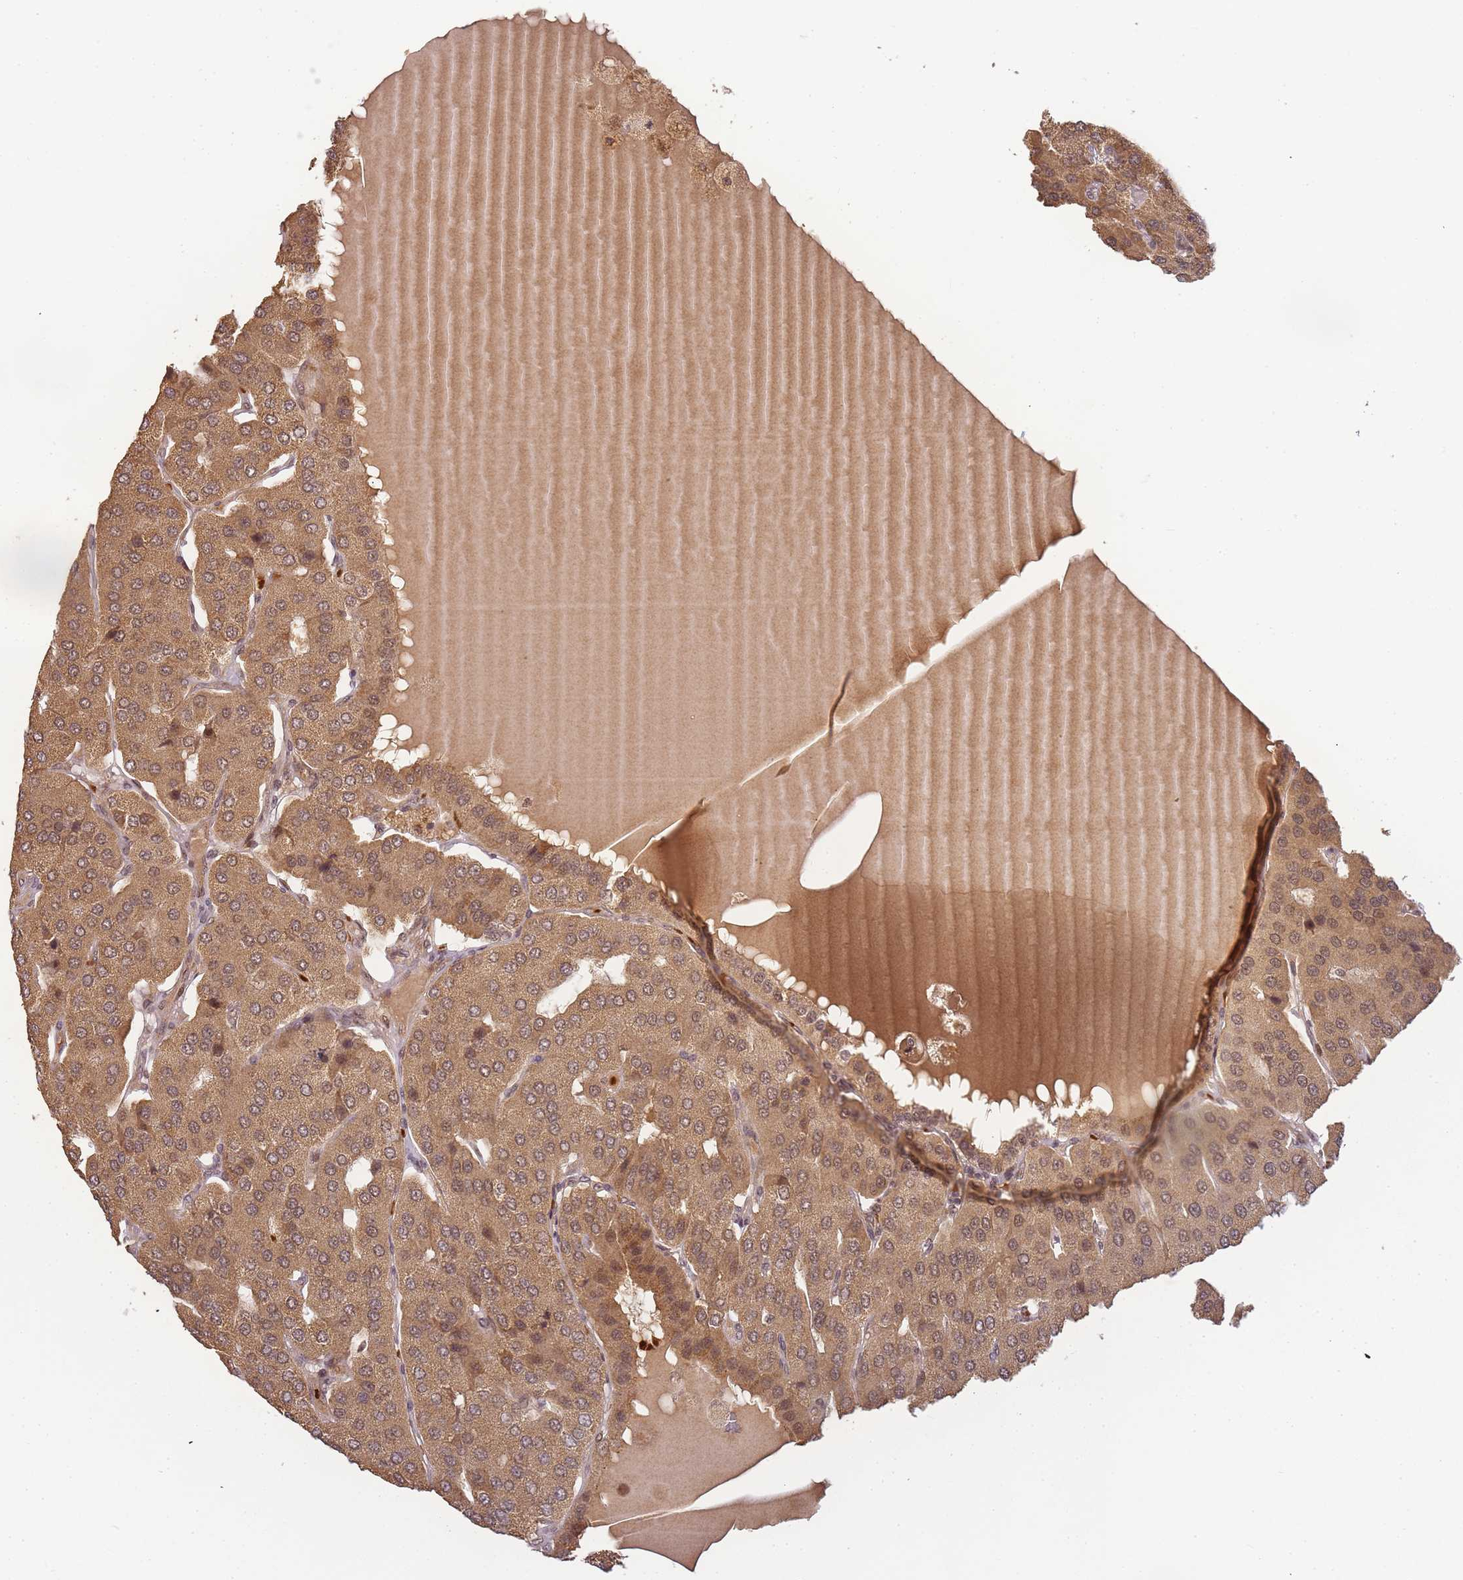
{"staining": {"intensity": "moderate", "quantity": ">75%", "location": "cytoplasmic/membranous"}, "tissue": "parathyroid gland", "cell_type": "Glandular cells", "image_type": "normal", "snomed": [{"axis": "morphology", "description": "Normal tissue, NOS"}, {"axis": "morphology", "description": "Adenoma, NOS"}, {"axis": "topography", "description": "Parathyroid gland"}], "caption": "About >75% of glandular cells in normal human parathyroid gland reveal moderate cytoplasmic/membranous protein positivity as visualized by brown immunohistochemical staining.", "gene": "ZNF497", "patient": {"sex": "female", "age": 86}}